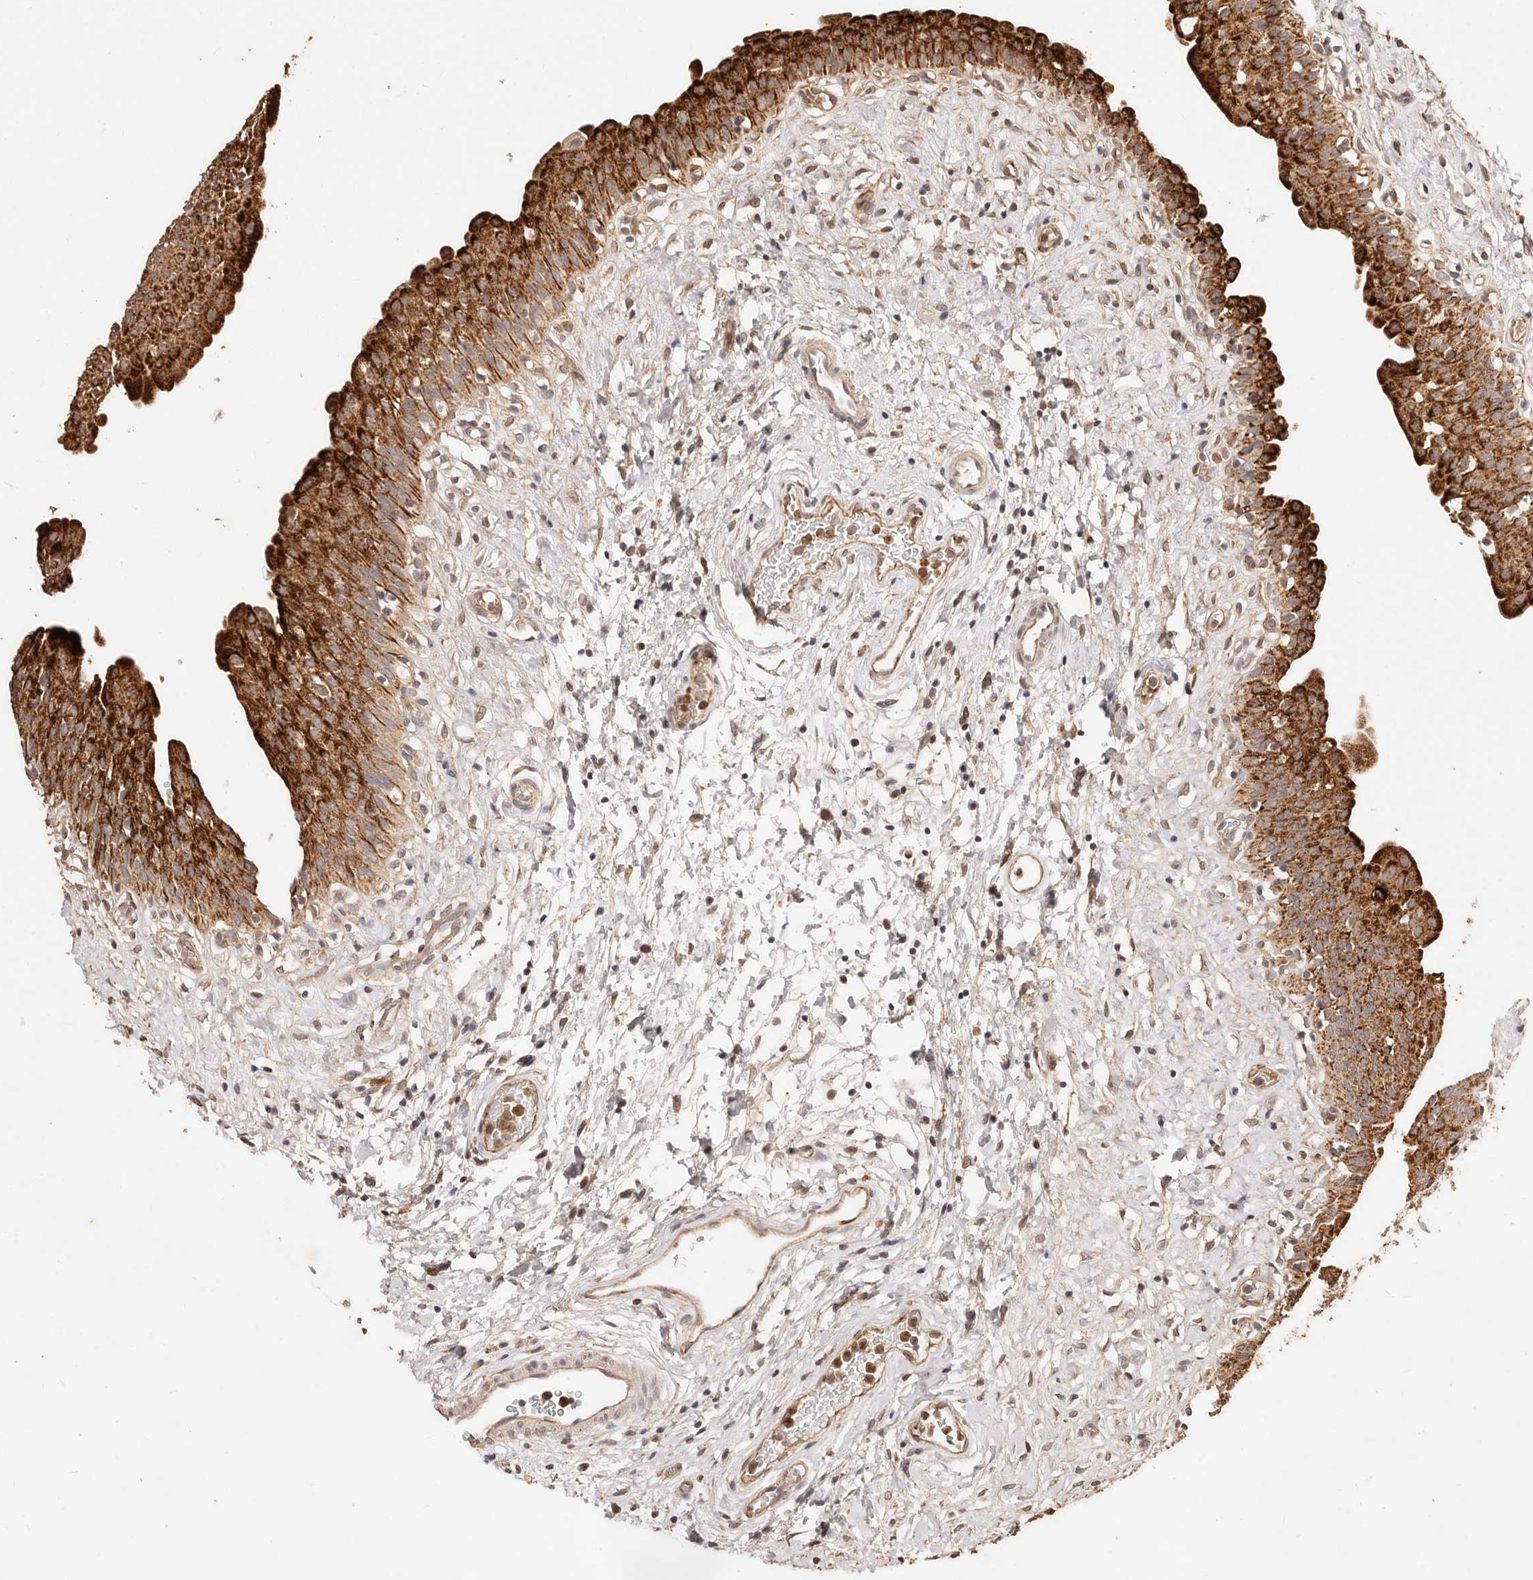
{"staining": {"intensity": "strong", "quantity": ">75%", "location": "cytoplasmic/membranous"}, "tissue": "urinary bladder", "cell_type": "Urothelial cells", "image_type": "normal", "snomed": [{"axis": "morphology", "description": "Normal tissue, NOS"}, {"axis": "topography", "description": "Urinary bladder"}], "caption": "Strong cytoplasmic/membranous protein positivity is seen in approximately >75% of urothelial cells in urinary bladder.", "gene": "CCL14", "patient": {"sex": "male", "age": 51}}